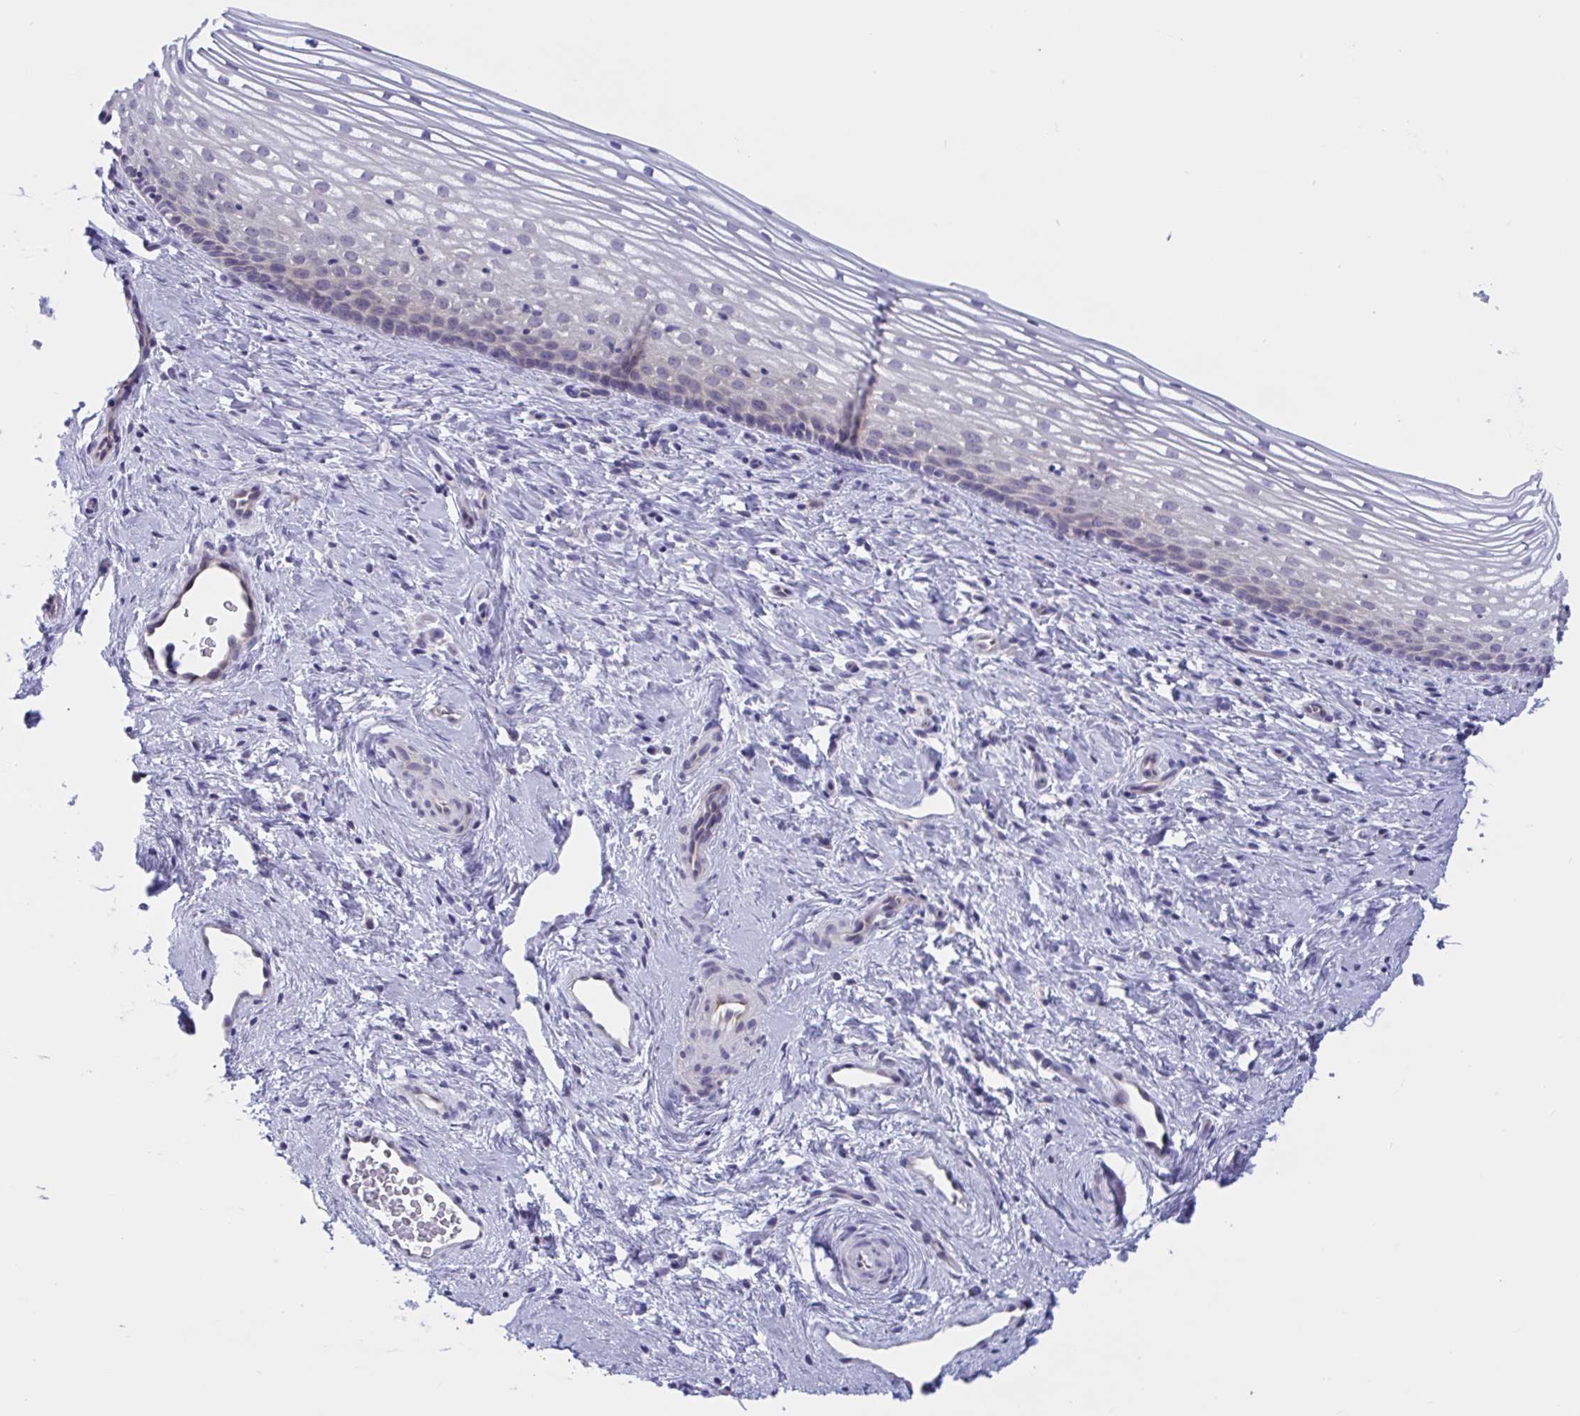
{"staining": {"intensity": "moderate", "quantity": "25%-75%", "location": "cytoplasmic/membranous"}, "tissue": "vagina", "cell_type": "Squamous epithelial cells", "image_type": "normal", "snomed": [{"axis": "morphology", "description": "Normal tissue, NOS"}, {"axis": "topography", "description": "Vagina"}], "caption": "Approximately 25%-75% of squamous epithelial cells in benign human vagina reveal moderate cytoplasmic/membranous protein positivity as visualized by brown immunohistochemical staining.", "gene": "CAMLG", "patient": {"sex": "female", "age": 51}}